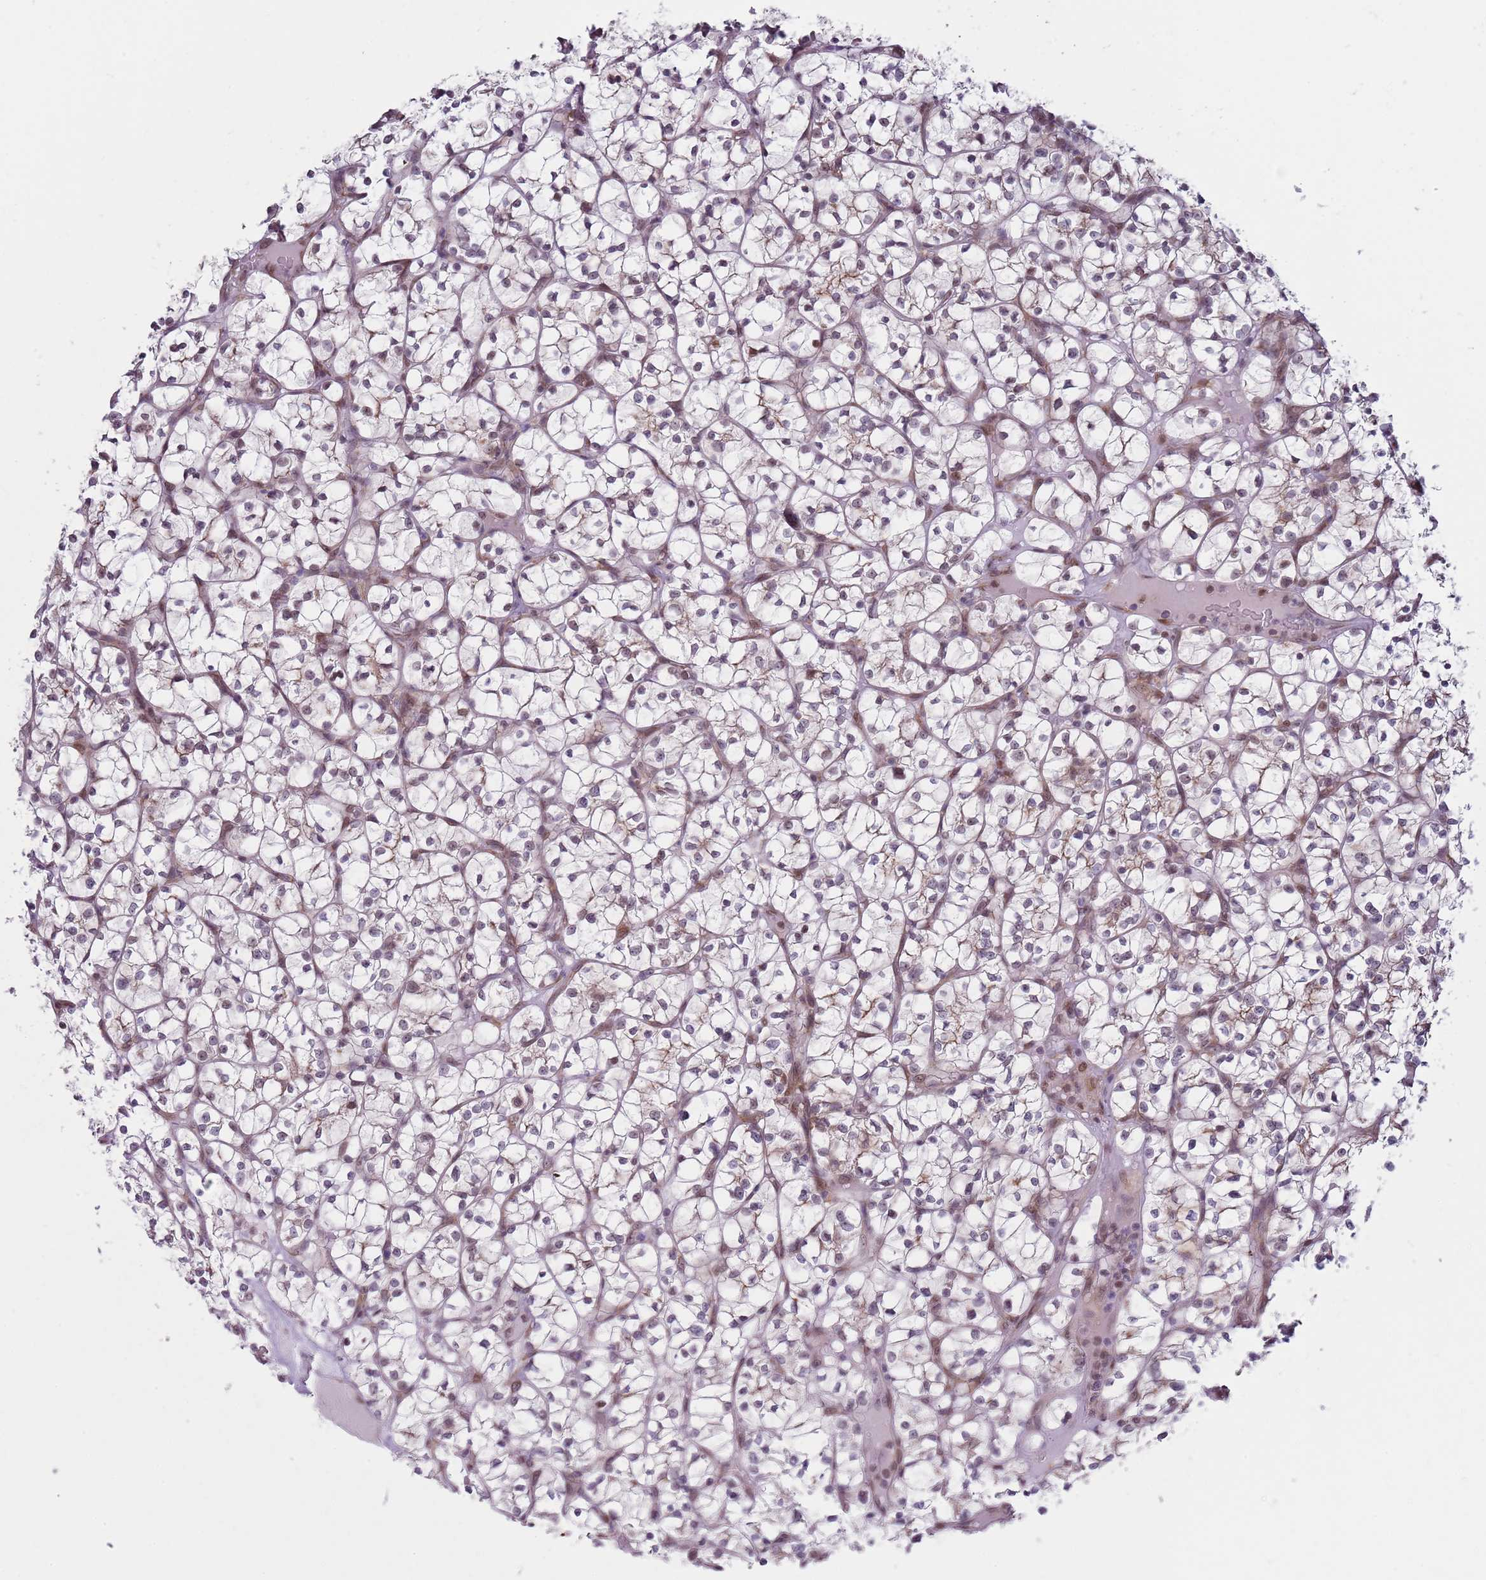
{"staining": {"intensity": "weak", "quantity": "<25%", "location": "cytoplasmic/membranous,nuclear"}, "tissue": "renal cancer", "cell_type": "Tumor cells", "image_type": "cancer", "snomed": [{"axis": "morphology", "description": "Adenocarcinoma, NOS"}, {"axis": "topography", "description": "Kidney"}], "caption": "The histopathology image shows no staining of tumor cells in renal cancer.", "gene": "SLC25A32", "patient": {"sex": "female", "age": 64}}